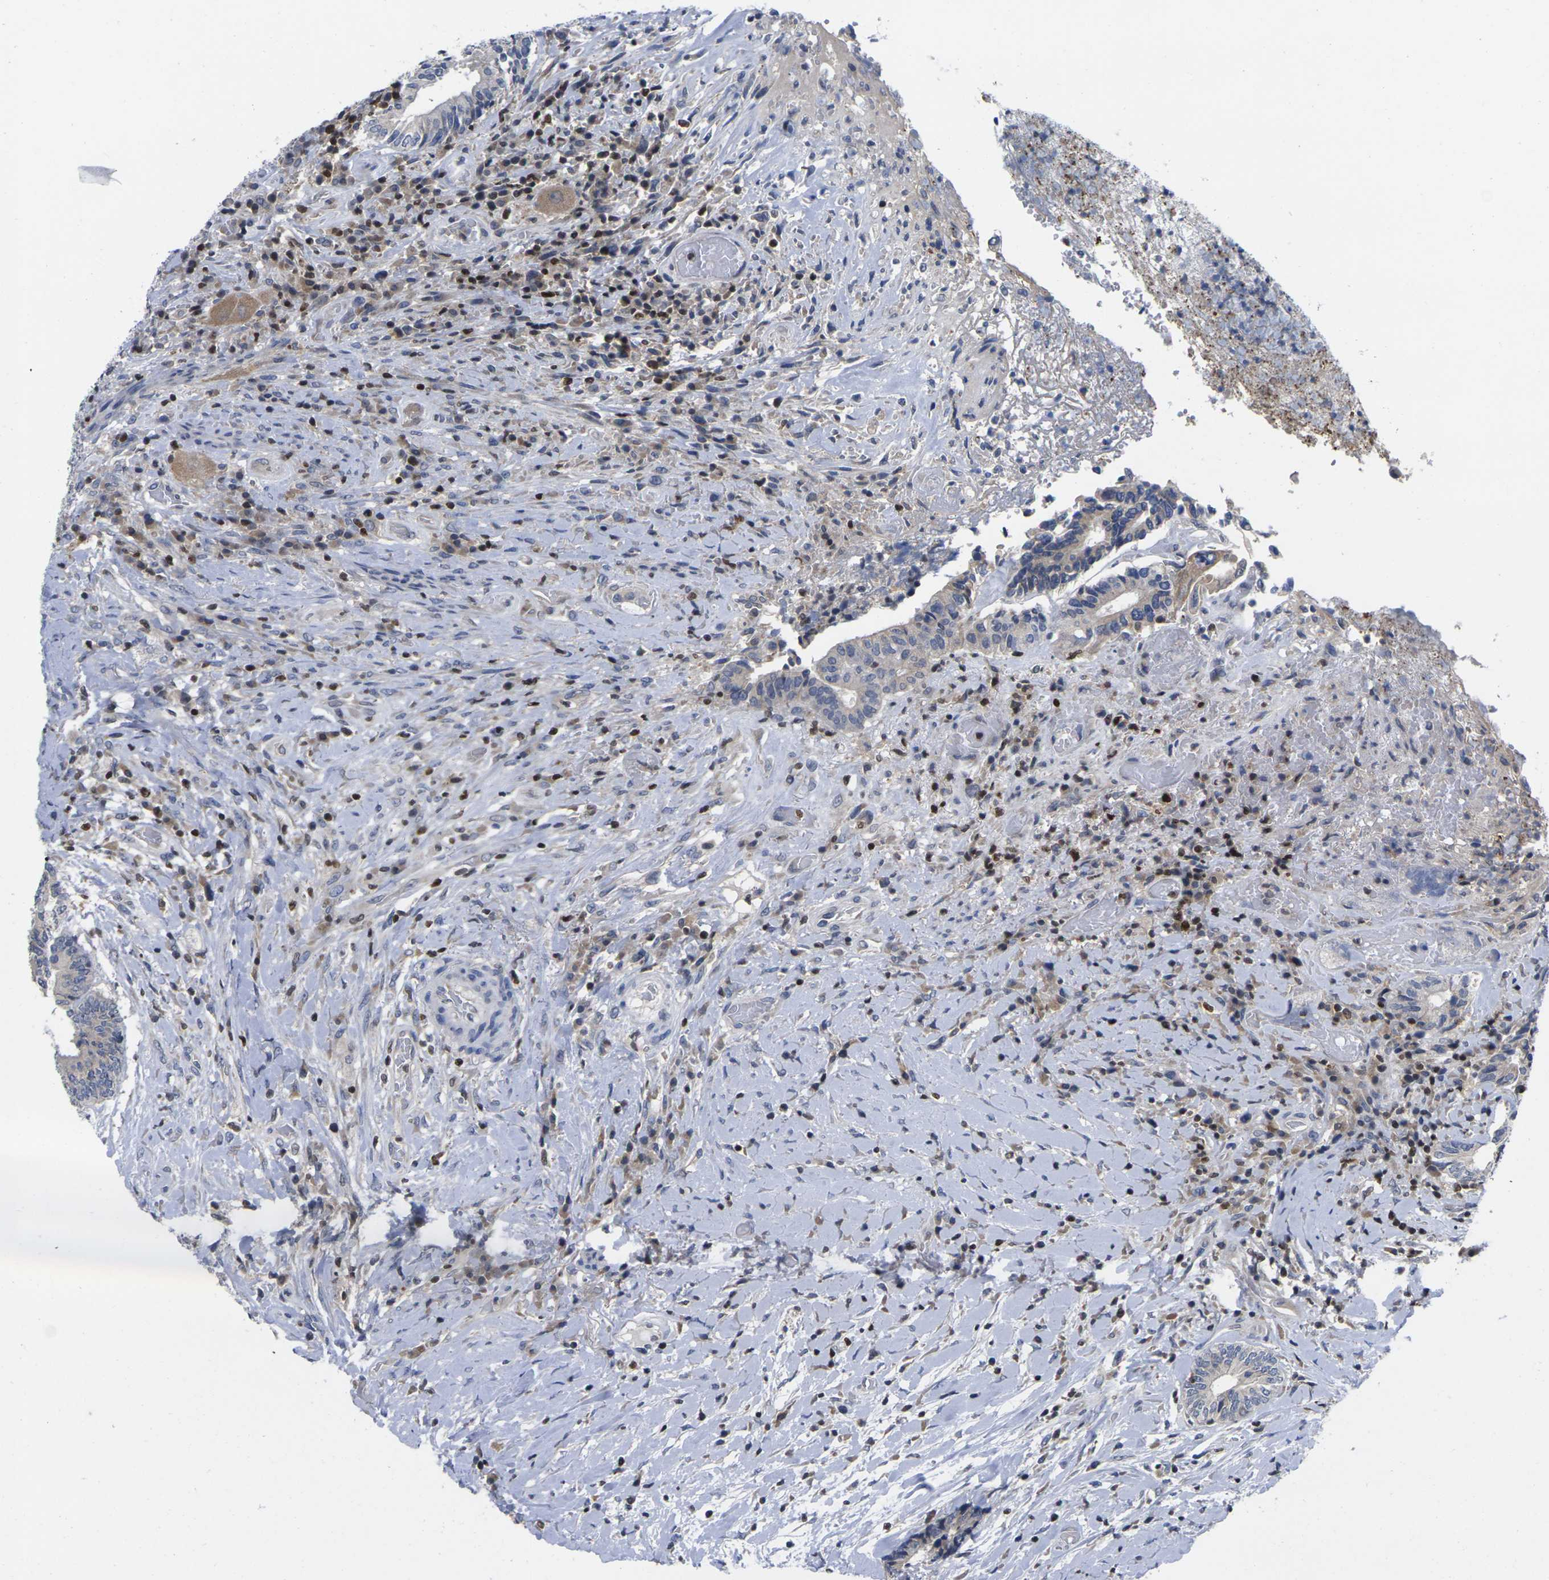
{"staining": {"intensity": "negative", "quantity": "none", "location": "none"}, "tissue": "colorectal cancer", "cell_type": "Tumor cells", "image_type": "cancer", "snomed": [{"axis": "morphology", "description": "Adenocarcinoma, NOS"}, {"axis": "topography", "description": "Rectum"}], "caption": "Tumor cells are negative for protein expression in human adenocarcinoma (colorectal).", "gene": "IKZF1", "patient": {"sex": "male", "age": 63}}